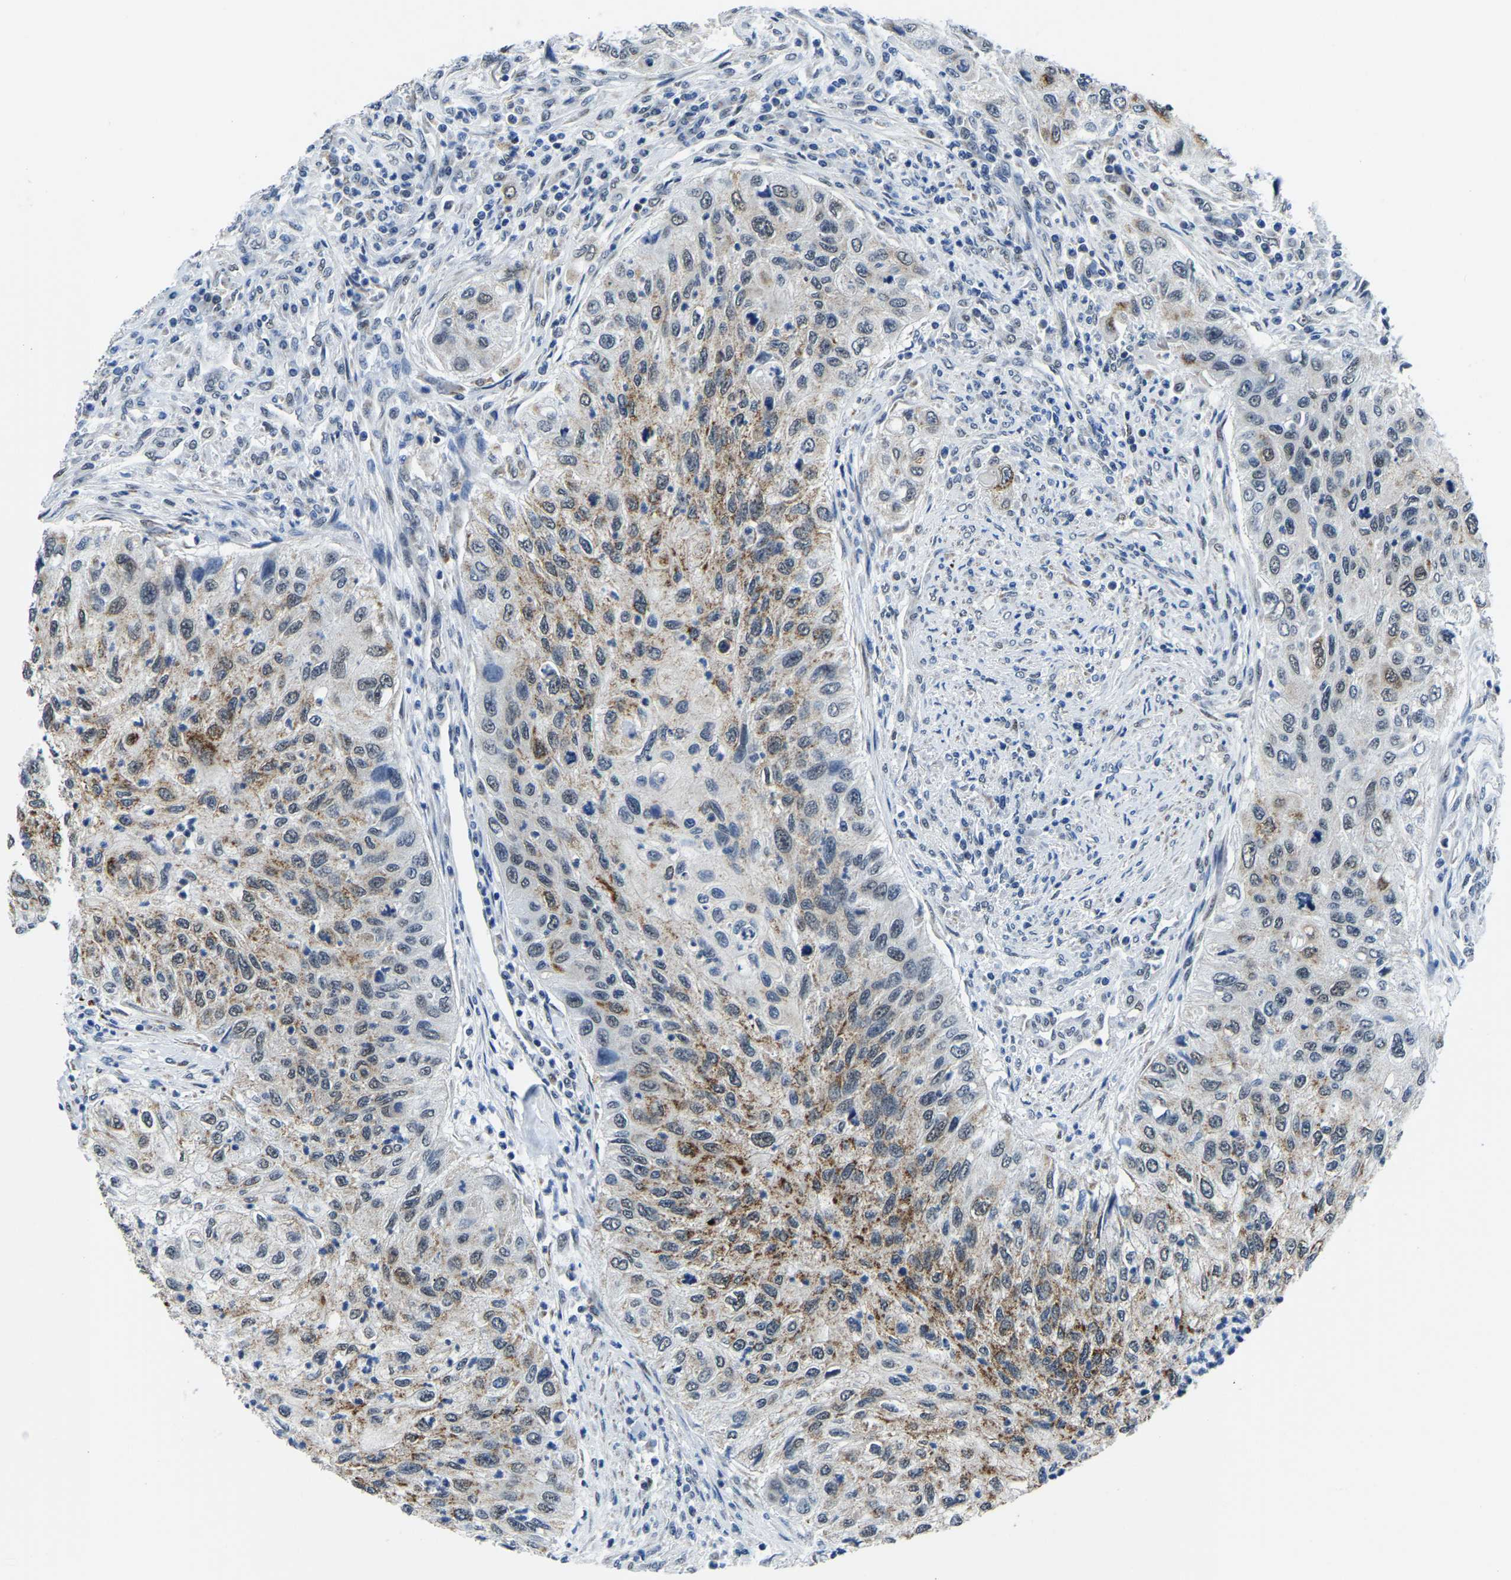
{"staining": {"intensity": "moderate", "quantity": ">75%", "location": "cytoplasmic/membranous"}, "tissue": "urothelial cancer", "cell_type": "Tumor cells", "image_type": "cancer", "snomed": [{"axis": "morphology", "description": "Urothelial carcinoma, High grade"}, {"axis": "topography", "description": "Urinary bladder"}], "caption": "Immunohistochemical staining of high-grade urothelial carcinoma demonstrates medium levels of moderate cytoplasmic/membranous protein expression in approximately >75% of tumor cells. (DAB (3,3'-diaminobenzidine) IHC with brightfield microscopy, high magnification).", "gene": "BNIP3L", "patient": {"sex": "female", "age": 60}}